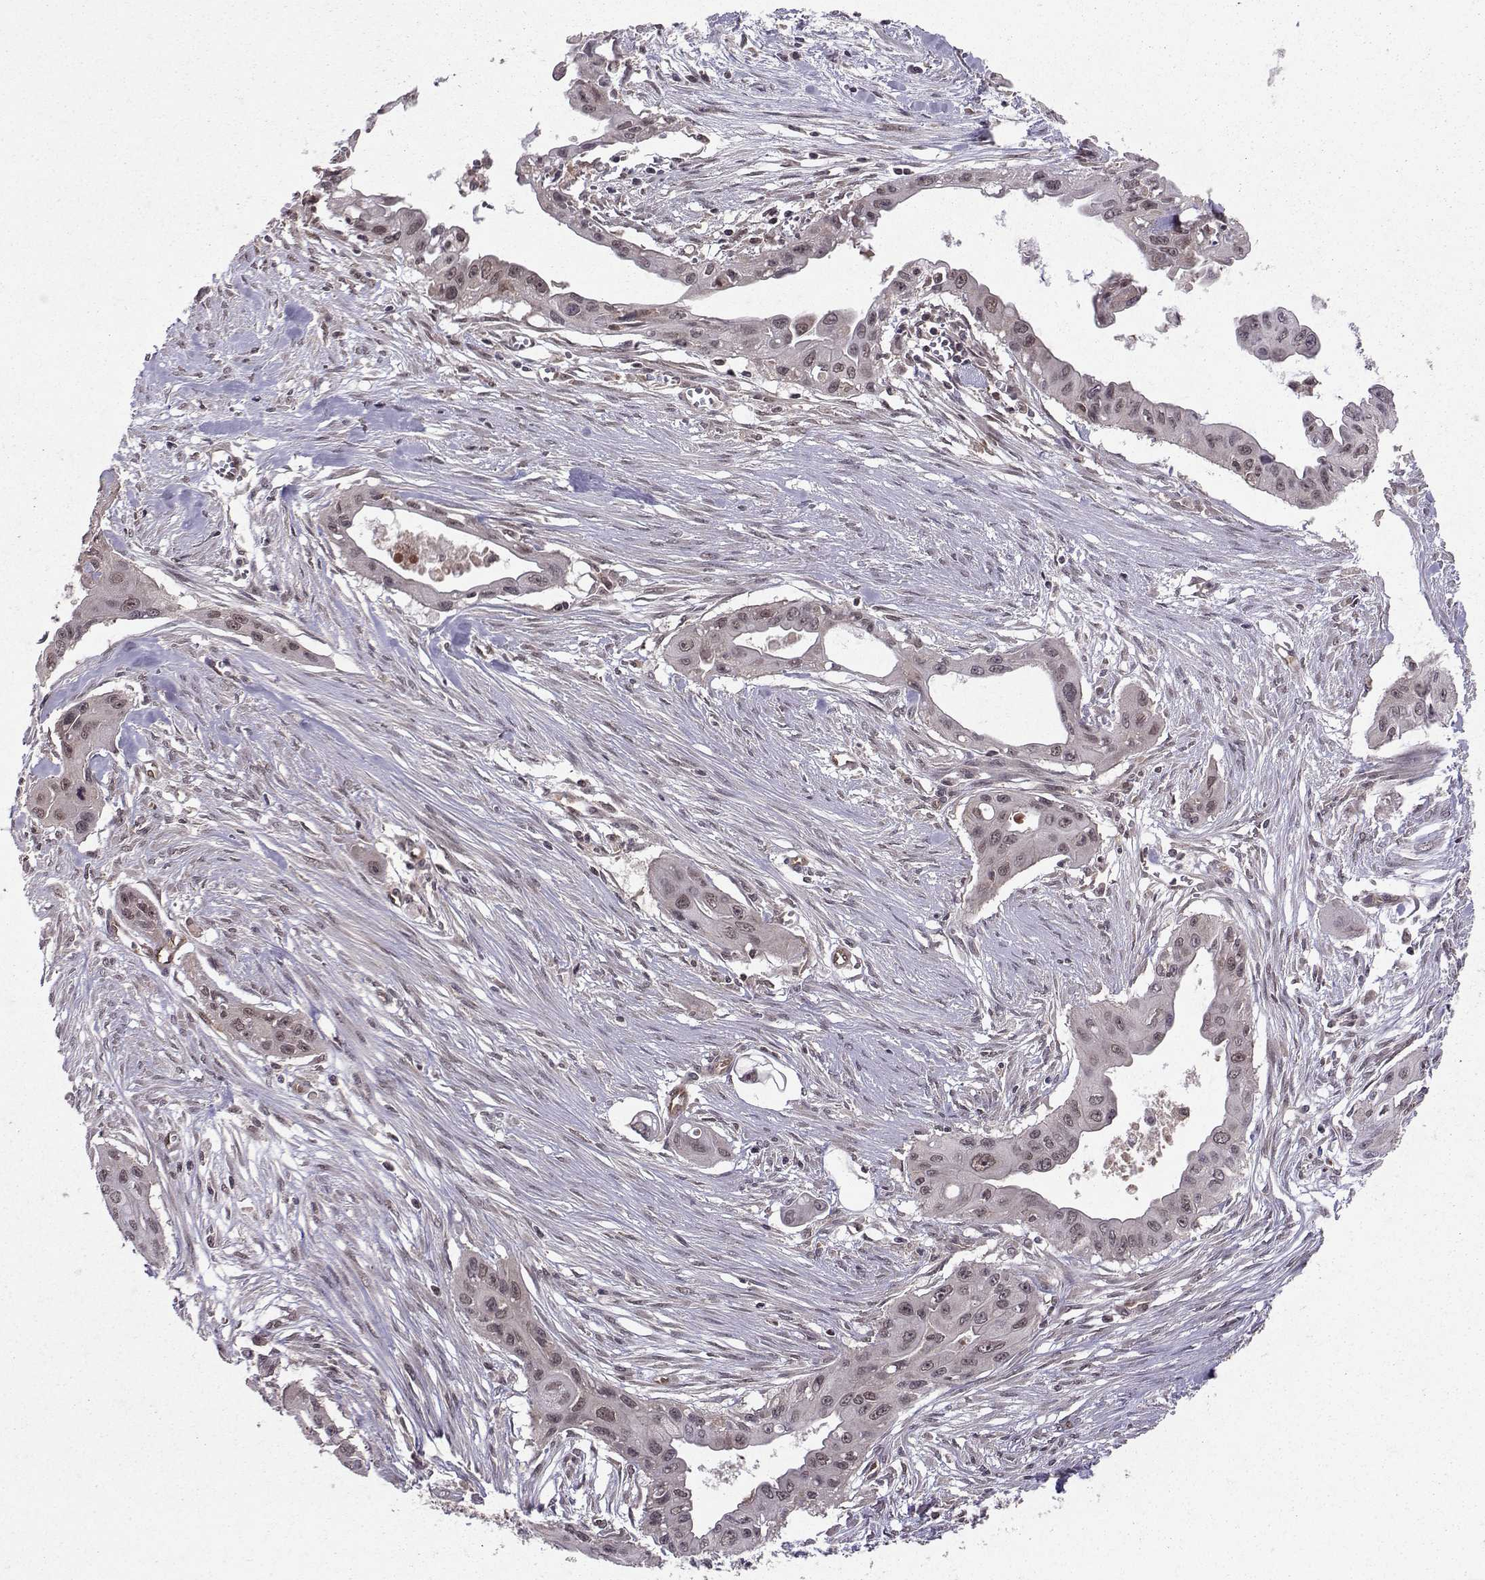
{"staining": {"intensity": "negative", "quantity": "none", "location": "none"}, "tissue": "pancreatic cancer", "cell_type": "Tumor cells", "image_type": "cancer", "snomed": [{"axis": "morphology", "description": "Adenocarcinoma, NOS"}, {"axis": "topography", "description": "Pancreas"}], "caption": "A histopathology image of human adenocarcinoma (pancreatic) is negative for staining in tumor cells. (DAB (3,3'-diaminobenzidine) immunohistochemistry (IHC), high magnification).", "gene": "PPP2R2A", "patient": {"sex": "male", "age": 60}}